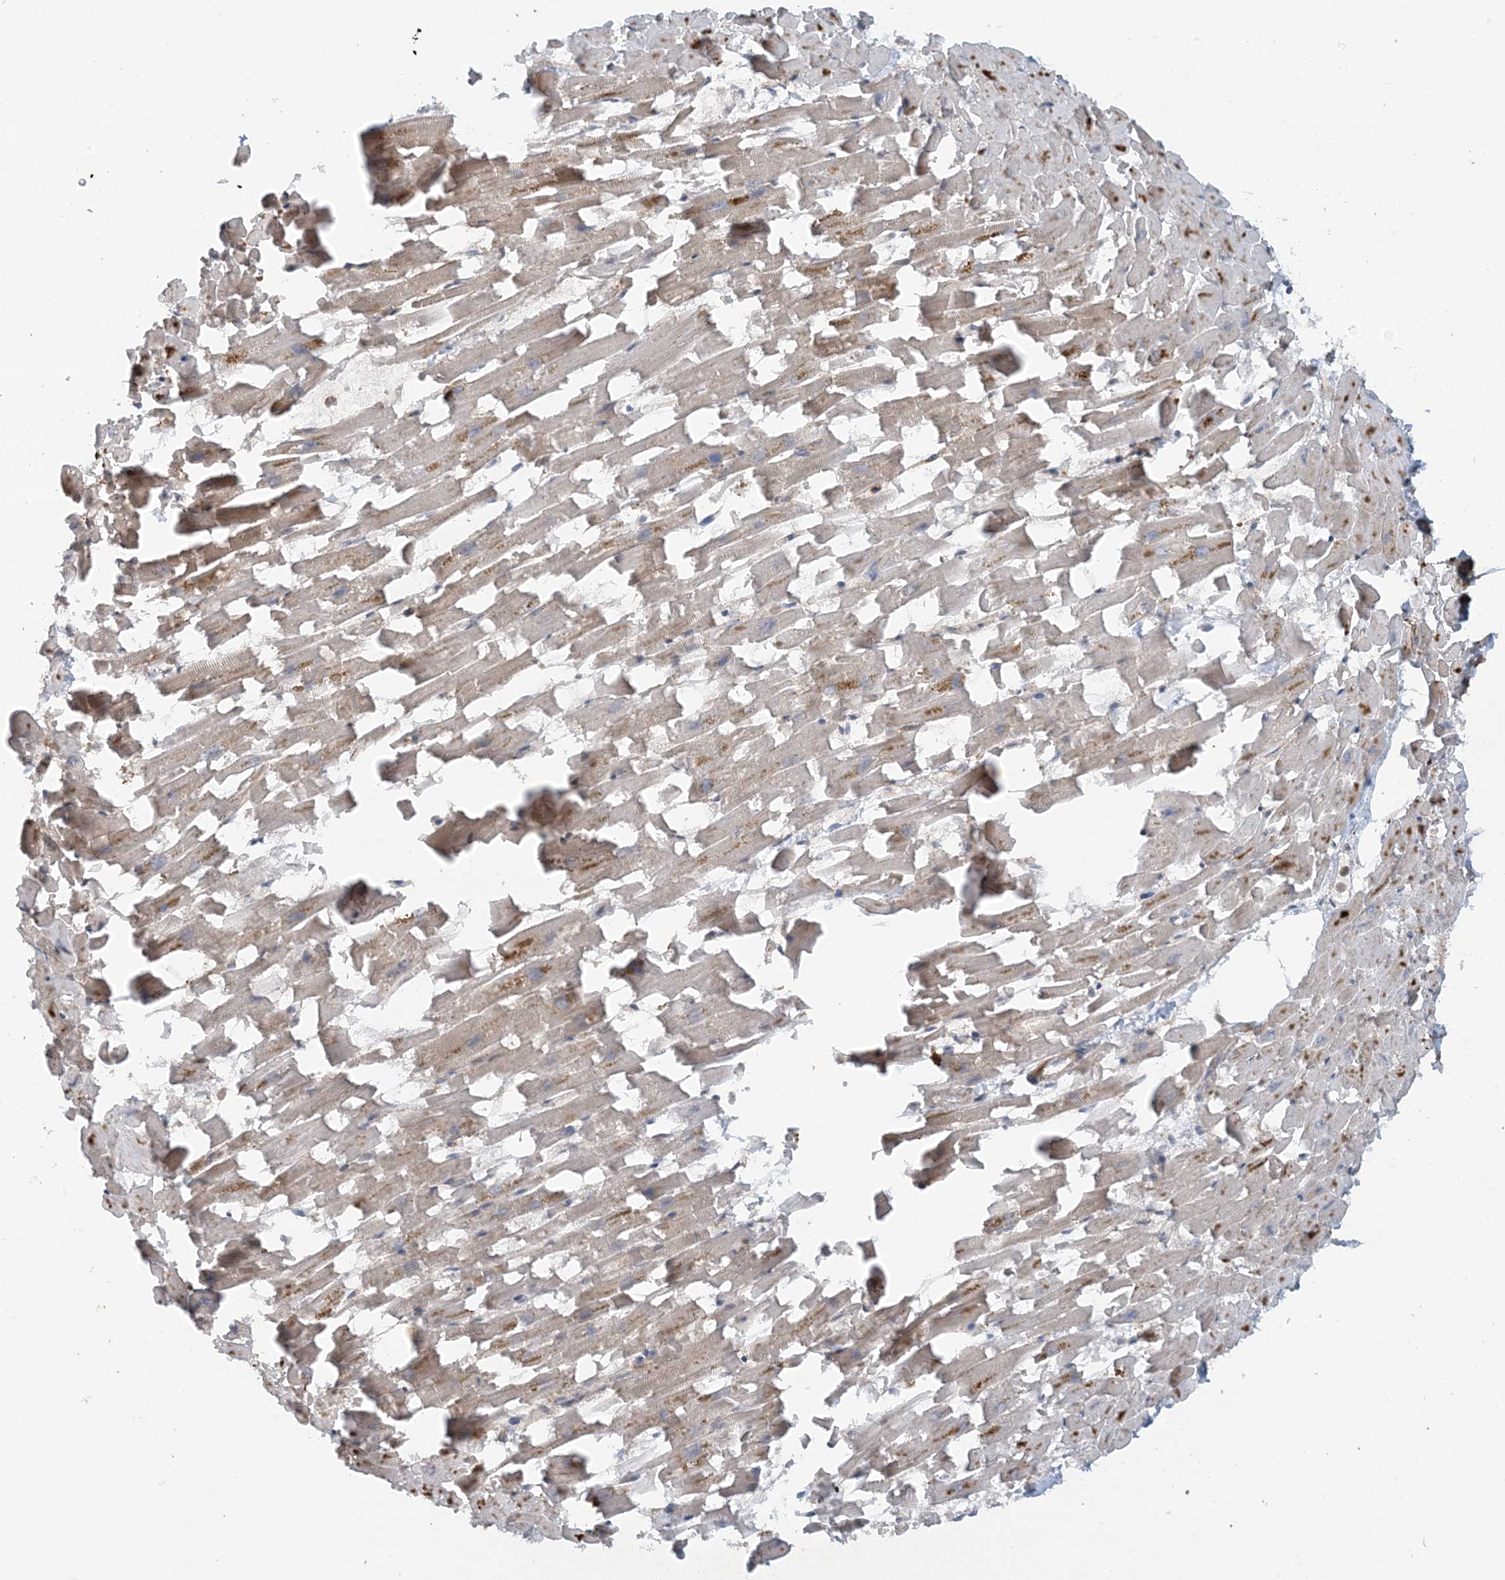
{"staining": {"intensity": "weak", "quantity": "25%-75%", "location": "cytoplasmic/membranous"}, "tissue": "heart muscle", "cell_type": "Cardiomyocytes", "image_type": "normal", "snomed": [{"axis": "morphology", "description": "Normal tissue, NOS"}, {"axis": "topography", "description": "Heart"}], "caption": "A high-resolution micrograph shows immunohistochemistry (IHC) staining of unremarkable heart muscle, which demonstrates weak cytoplasmic/membranous staining in approximately 25%-75% of cardiomyocytes.", "gene": "STAM2", "patient": {"sex": "female", "age": 64}}